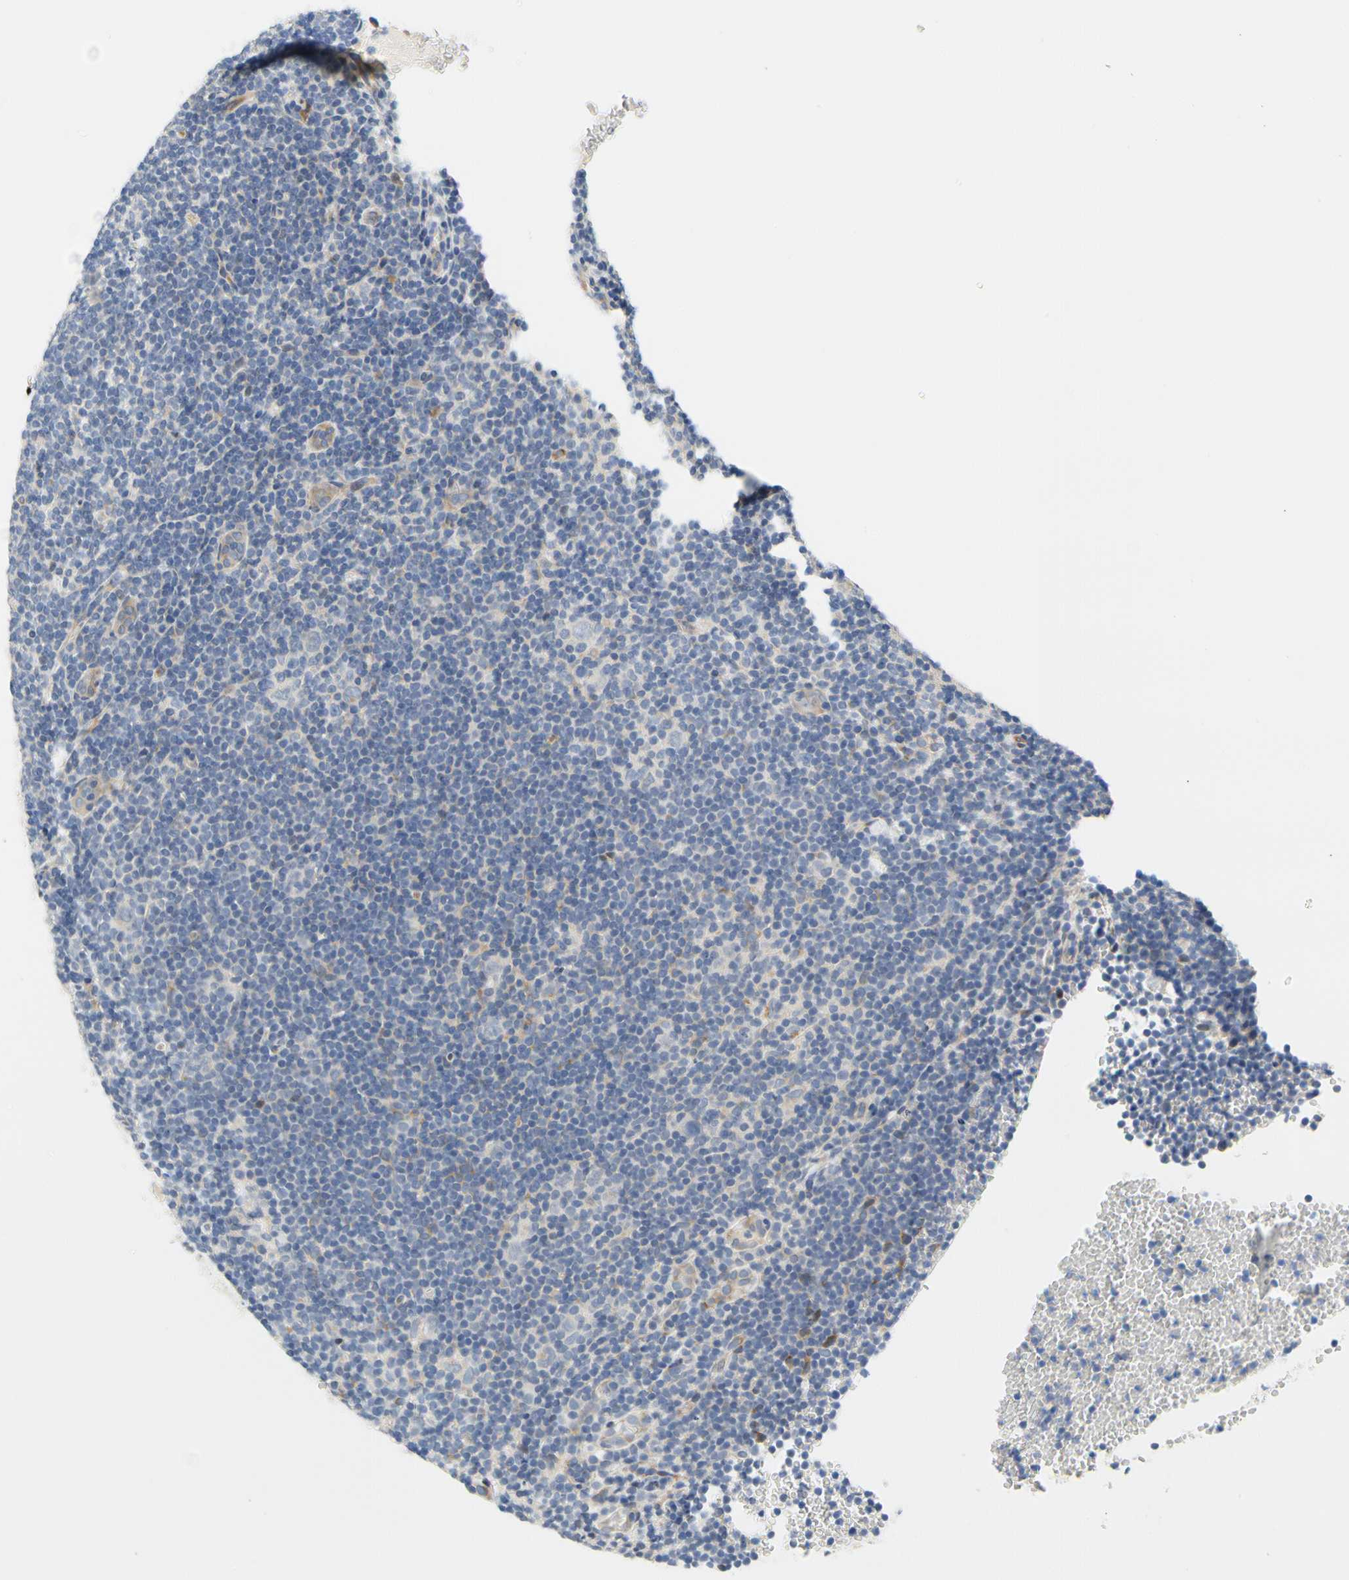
{"staining": {"intensity": "negative", "quantity": "none", "location": "none"}, "tissue": "lymphoma", "cell_type": "Tumor cells", "image_type": "cancer", "snomed": [{"axis": "morphology", "description": "Hodgkin's disease, NOS"}, {"axis": "topography", "description": "Lymph node"}], "caption": "IHC histopathology image of neoplastic tissue: lymphoma stained with DAB (3,3'-diaminobenzidine) shows no significant protein expression in tumor cells.", "gene": "ZNF236", "patient": {"sex": "female", "age": 57}}